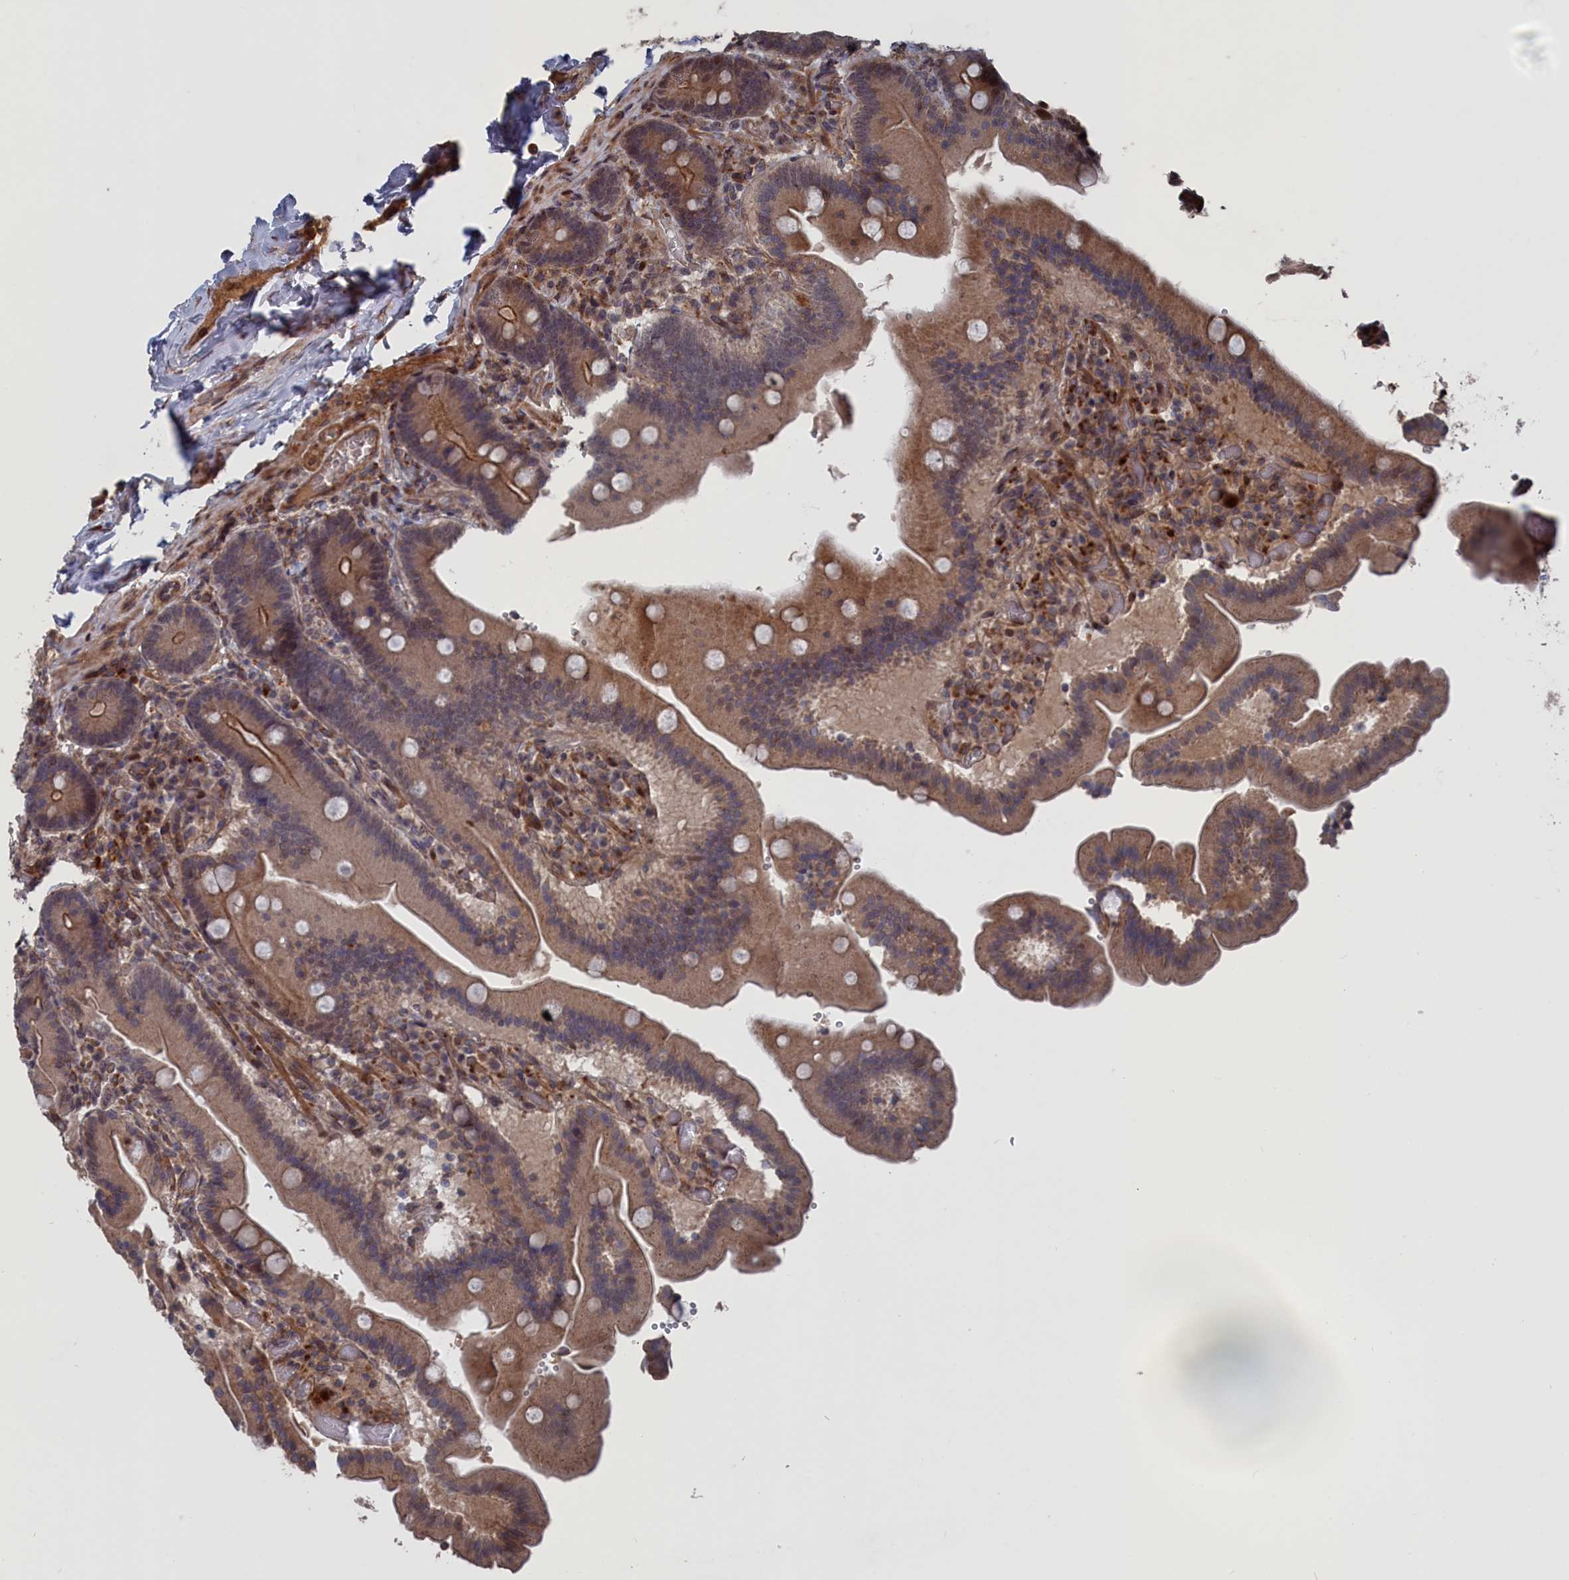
{"staining": {"intensity": "moderate", "quantity": "25%-75%", "location": "cytoplasmic/membranous"}, "tissue": "duodenum", "cell_type": "Glandular cells", "image_type": "normal", "snomed": [{"axis": "morphology", "description": "Normal tissue, NOS"}, {"axis": "topography", "description": "Duodenum"}], "caption": "This photomicrograph shows immunohistochemistry (IHC) staining of benign human duodenum, with medium moderate cytoplasmic/membranous expression in about 25%-75% of glandular cells.", "gene": "PLA2G15", "patient": {"sex": "female", "age": 62}}